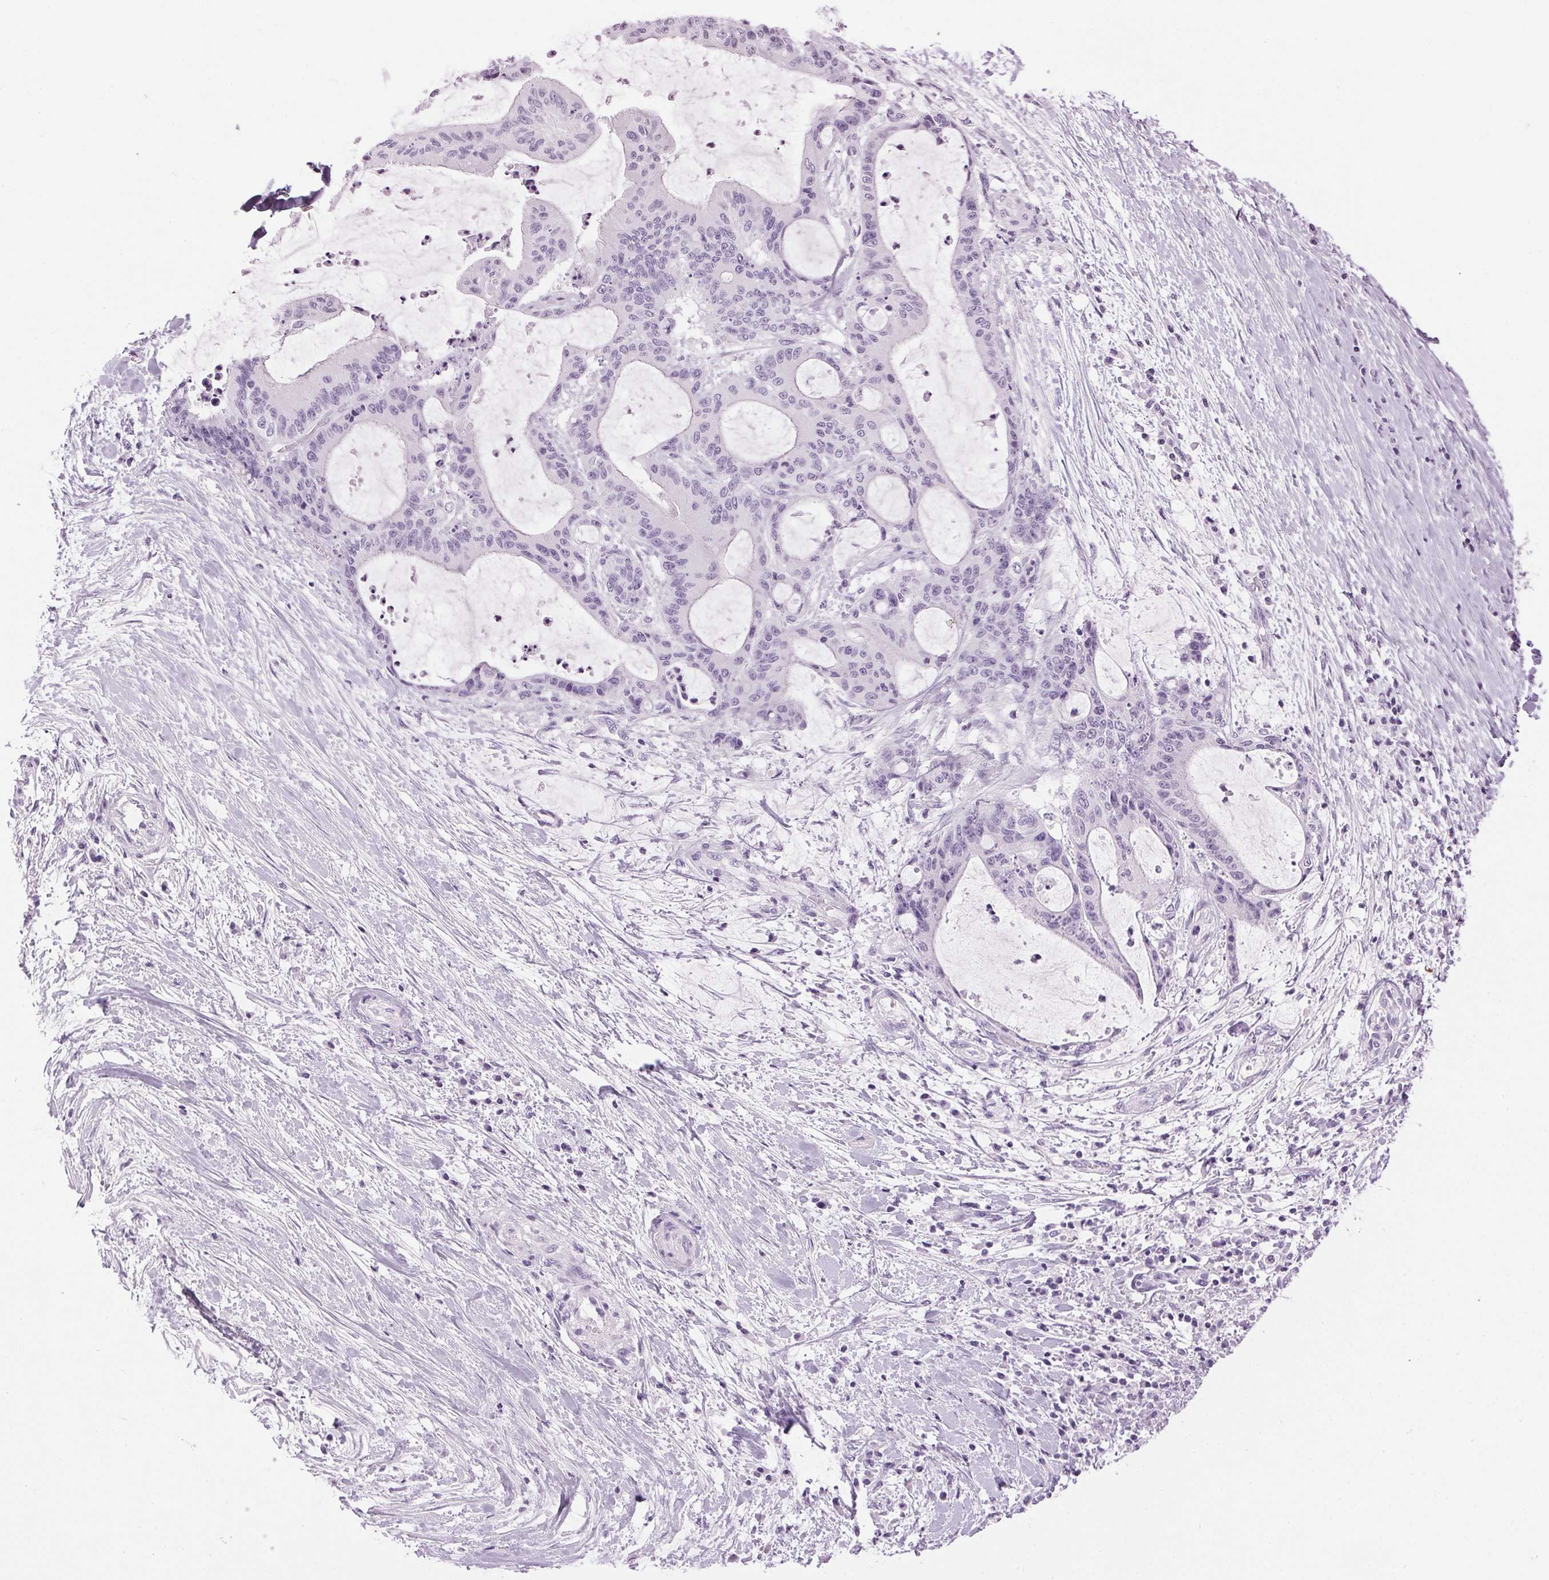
{"staining": {"intensity": "negative", "quantity": "none", "location": "none"}, "tissue": "liver cancer", "cell_type": "Tumor cells", "image_type": "cancer", "snomed": [{"axis": "morphology", "description": "Cholangiocarcinoma"}, {"axis": "topography", "description": "Liver"}], "caption": "Protein analysis of cholangiocarcinoma (liver) shows no significant positivity in tumor cells.", "gene": "SP7", "patient": {"sex": "female", "age": 73}}